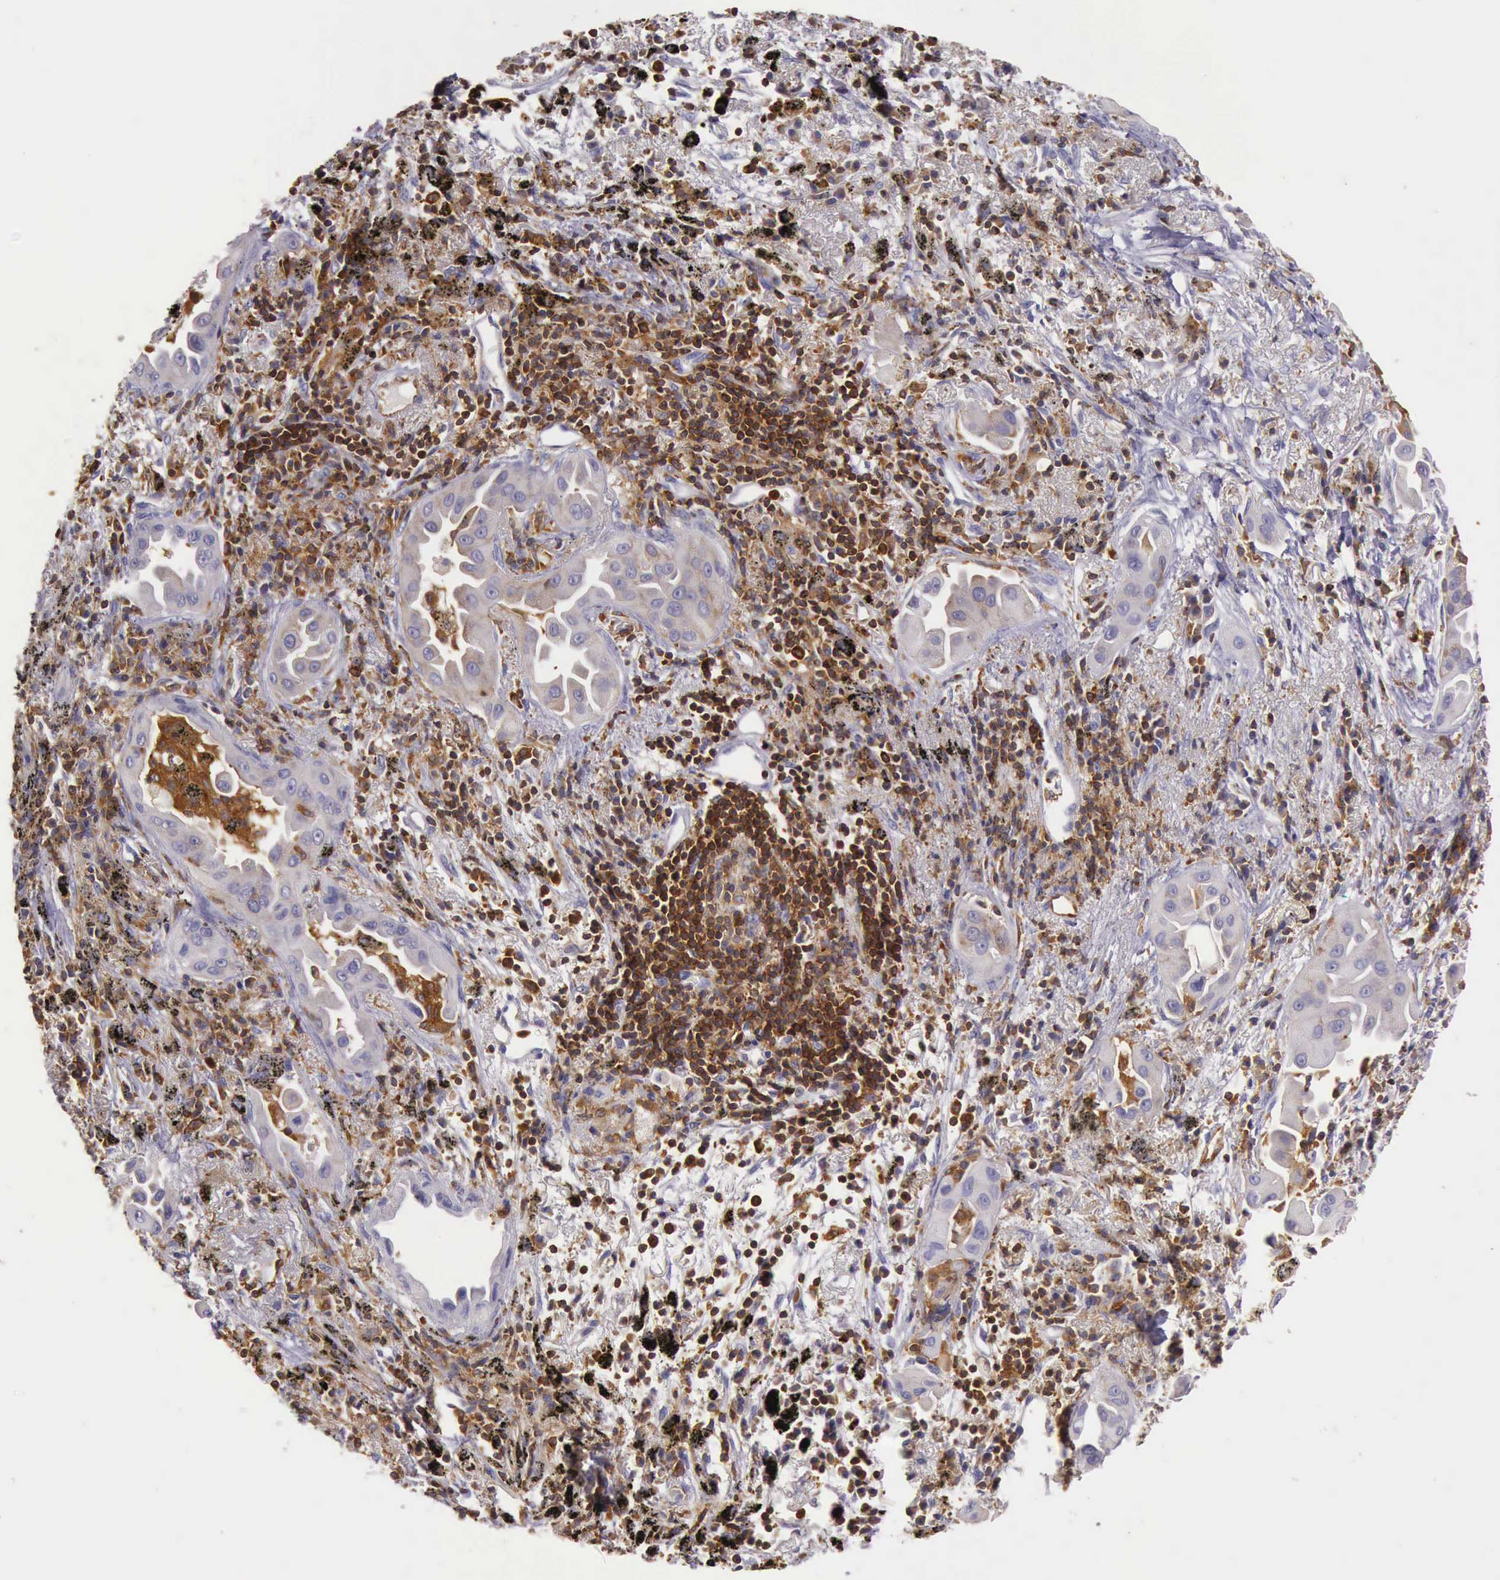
{"staining": {"intensity": "weak", "quantity": "<25%", "location": "cytoplasmic/membranous"}, "tissue": "lung cancer", "cell_type": "Tumor cells", "image_type": "cancer", "snomed": [{"axis": "morphology", "description": "Adenocarcinoma, NOS"}, {"axis": "topography", "description": "Lung"}], "caption": "A high-resolution micrograph shows immunohistochemistry (IHC) staining of lung cancer, which exhibits no significant positivity in tumor cells.", "gene": "ARHGAP4", "patient": {"sex": "male", "age": 68}}